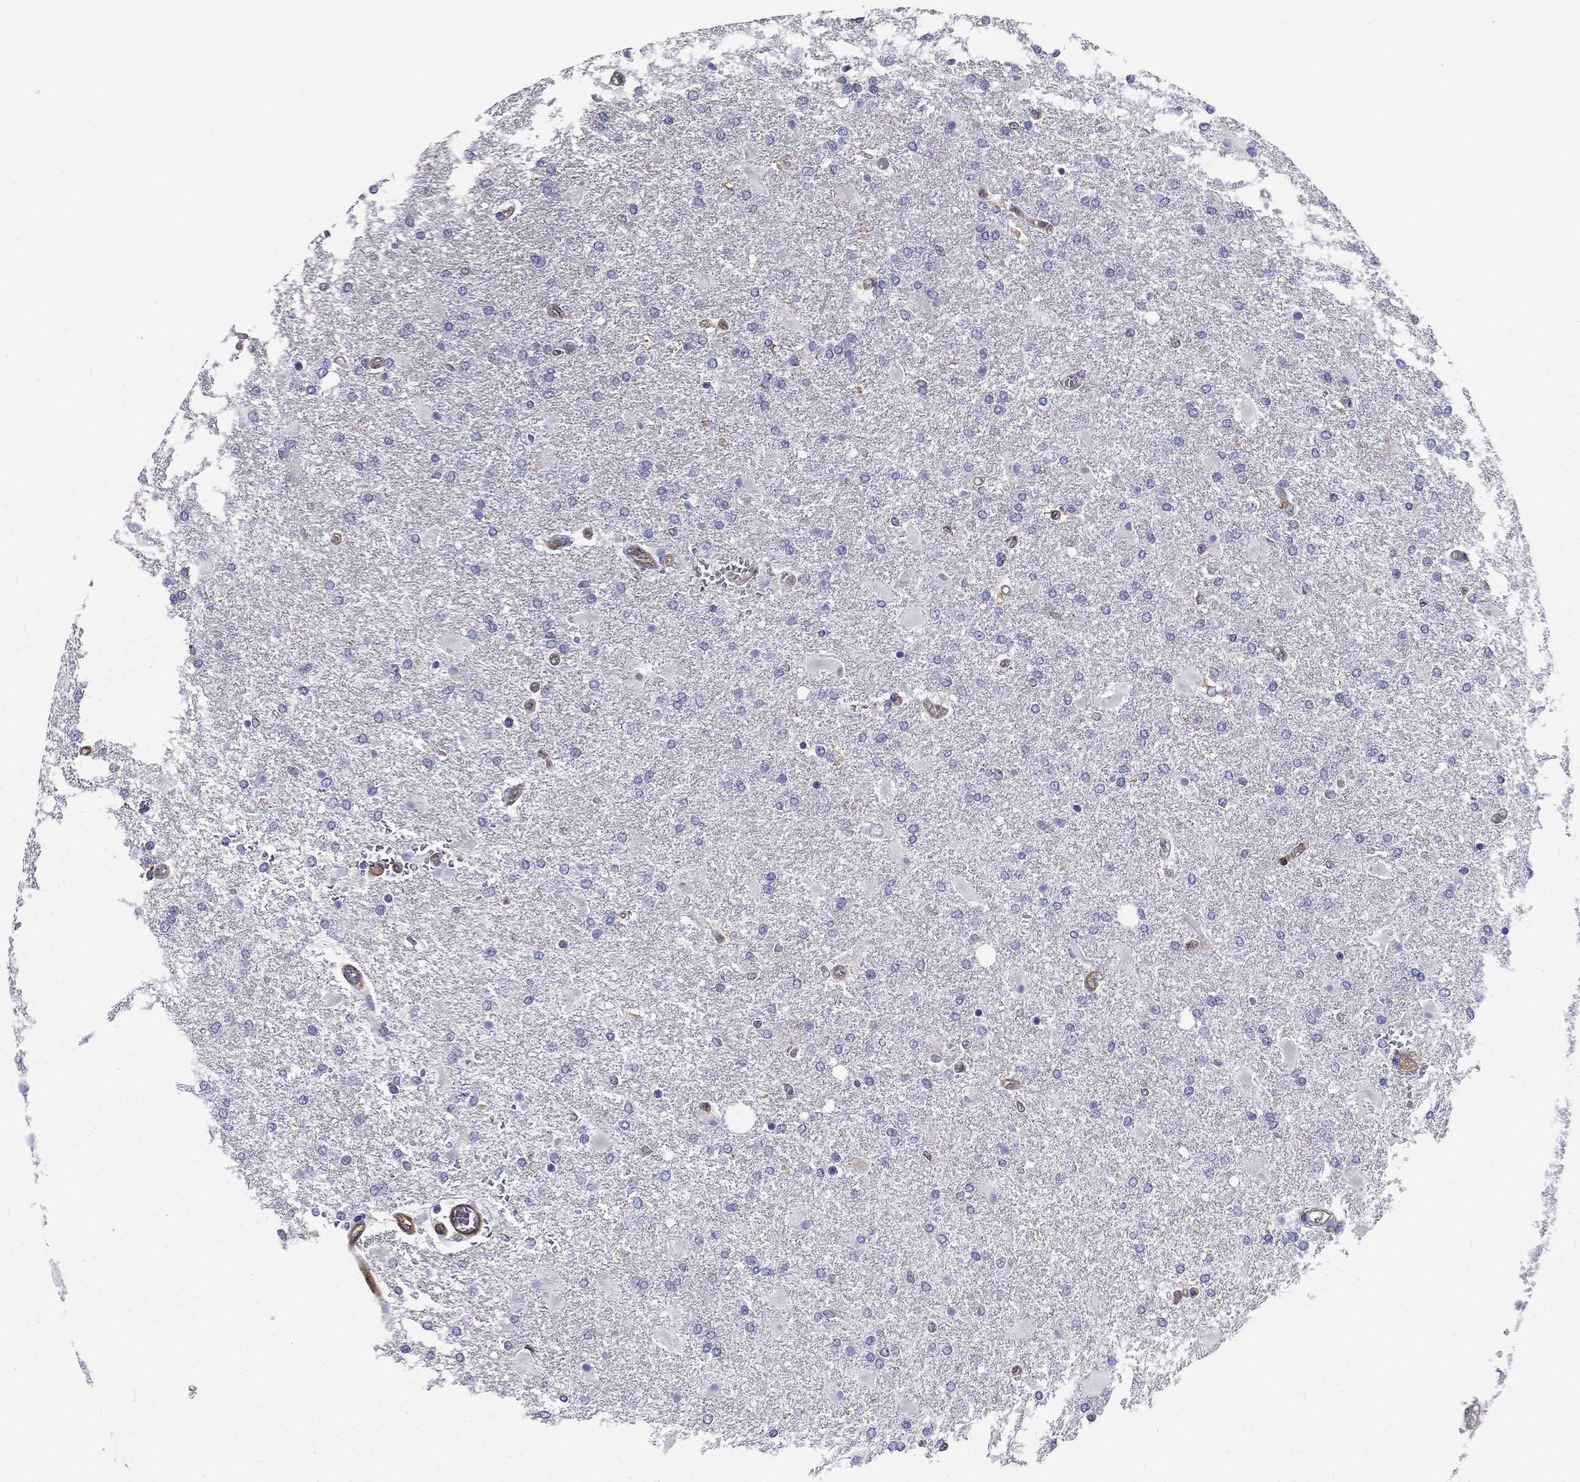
{"staining": {"intensity": "negative", "quantity": "none", "location": "none"}, "tissue": "glioma", "cell_type": "Tumor cells", "image_type": "cancer", "snomed": [{"axis": "morphology", "description": "Glioma, malignant, High grade"}, {"axis": "topography", "description": "Cerebral cortex"}], "caption": "Malignant glioma (high-grade) was stained to show a protein in brown. There is no significant positivity in tumor cells. (DAB (3,3'-diaminobenzidine) IHC visualized using brightfield microscopy, high magnification).", "gene": "EHBP1L1", "patient": {"sex": "male", "age": 79}}